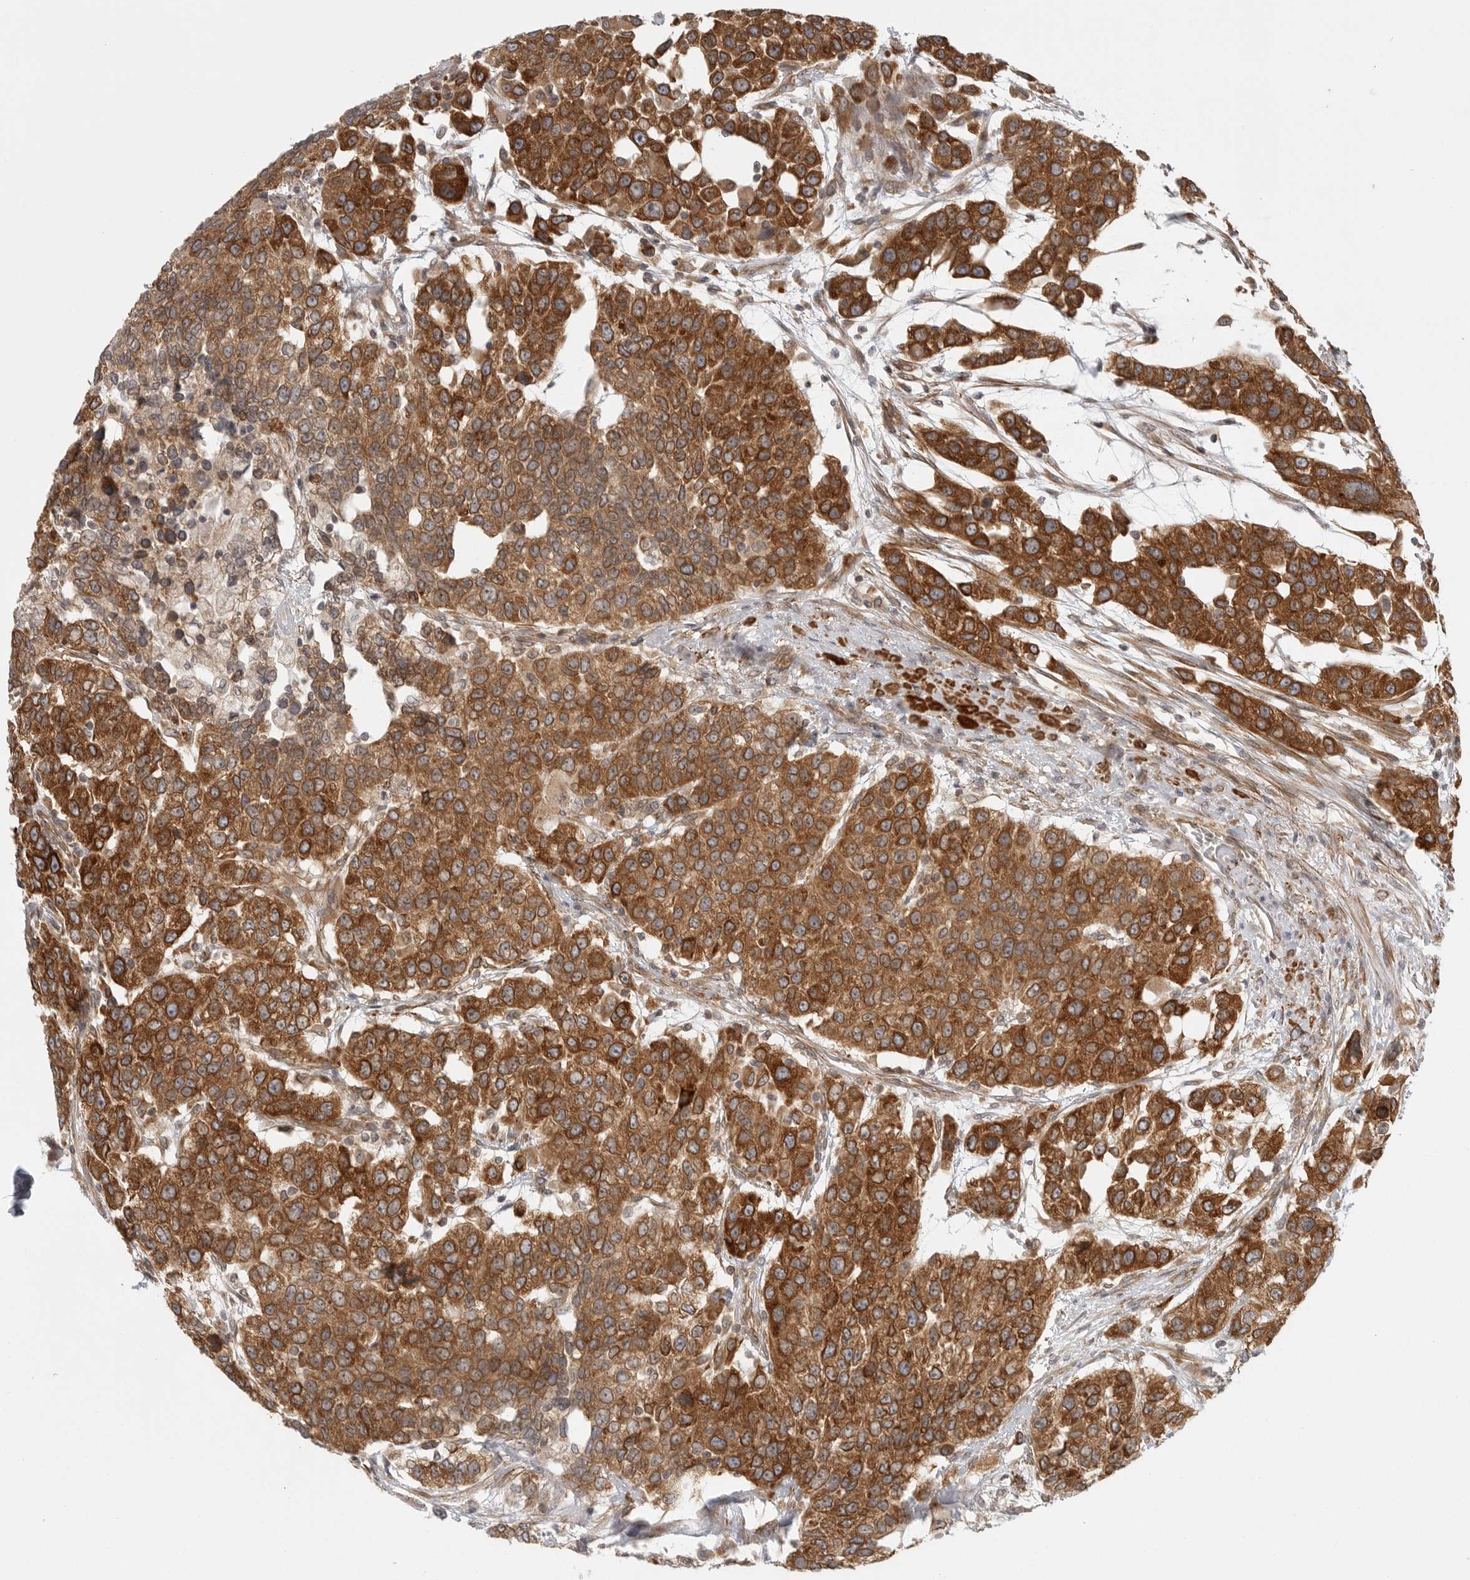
{"staining": {"intensity": "strong", "quantity": ">75%", "location": "cytoplasmic/membranous"}, "tissue": "urothelial cancer", "cell_type": "Tumor cells", "image_type": "cancer", "snomed": [{"axis": "morphology", "description": "Urothelial carcinoma, High grade"}, {"axis": "topography", "description": "Urinary bladder"}], "caption": "The histopathology image demonstrates immunohistochemical staining of high-grade urothelial carcinoma. There is strong cytoplasmic/membranous expression is seen in approximately >75% of tumor cells.", "gene": "CERS2", "patient": {"sex": "female", "age": 80}}